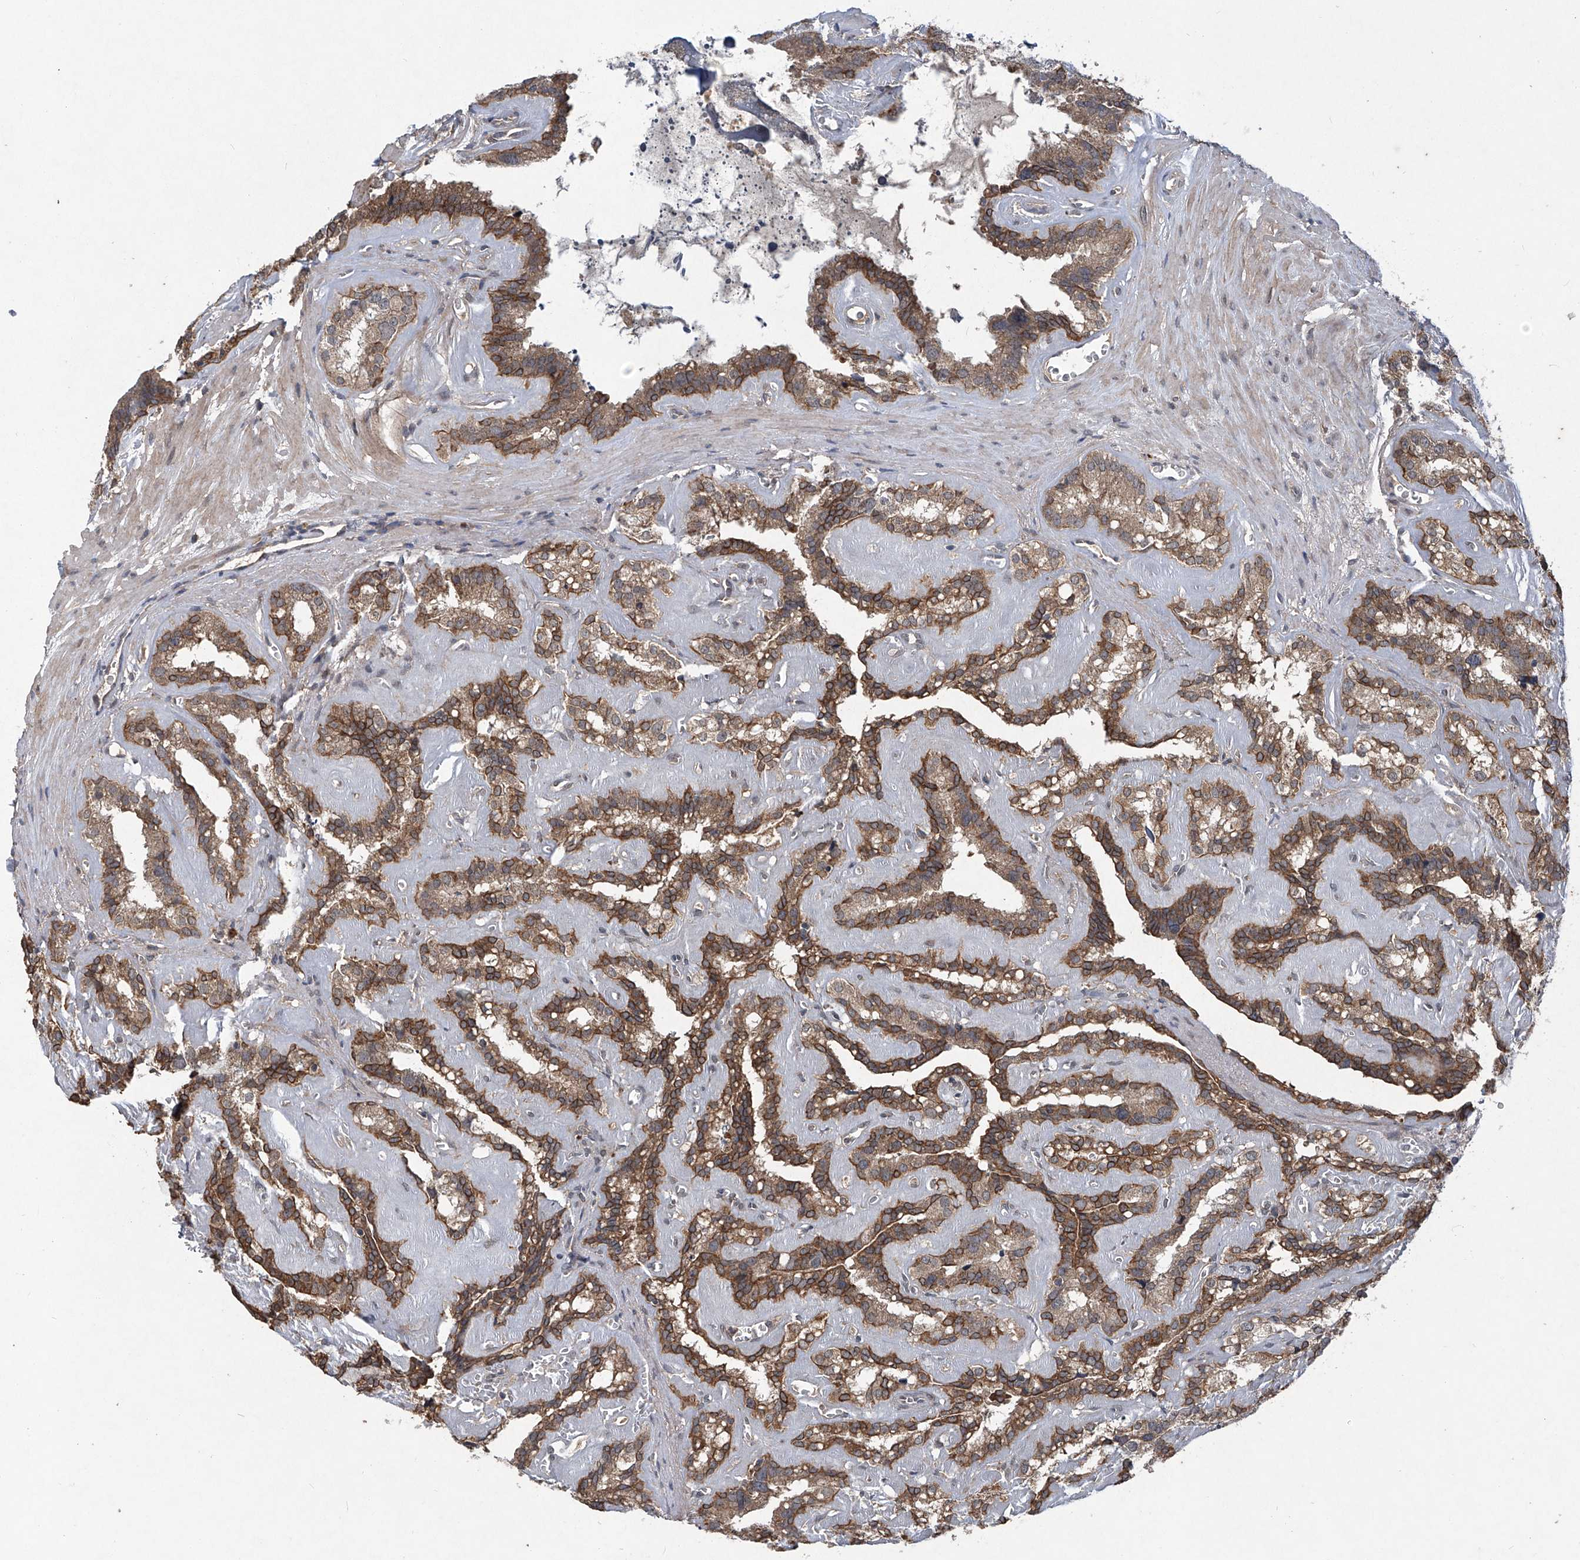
{"staining": {"intensity": "moderate", "quantity": ">75%", "location": "cytoplasmic/membranous"}, "tissue": "seminal vesicle", "cell_type": "Glandular cells", "image_type": "normal", "snomed": [{"axis": "morphology", "description": "Normal tissue, NOS"}, {"axis": "topography", "description": "Prostate"}, {"axis": "topography", "description": "Seminal veicle"}], "caption": "Human seminal vesicle stained for a protein (brown) shows moderate cytoplasmic/membranous positive positivity in about >75% of glandular cells.", "gene": "SUMF2", "patient": {"sex": "male", "age": 59}}